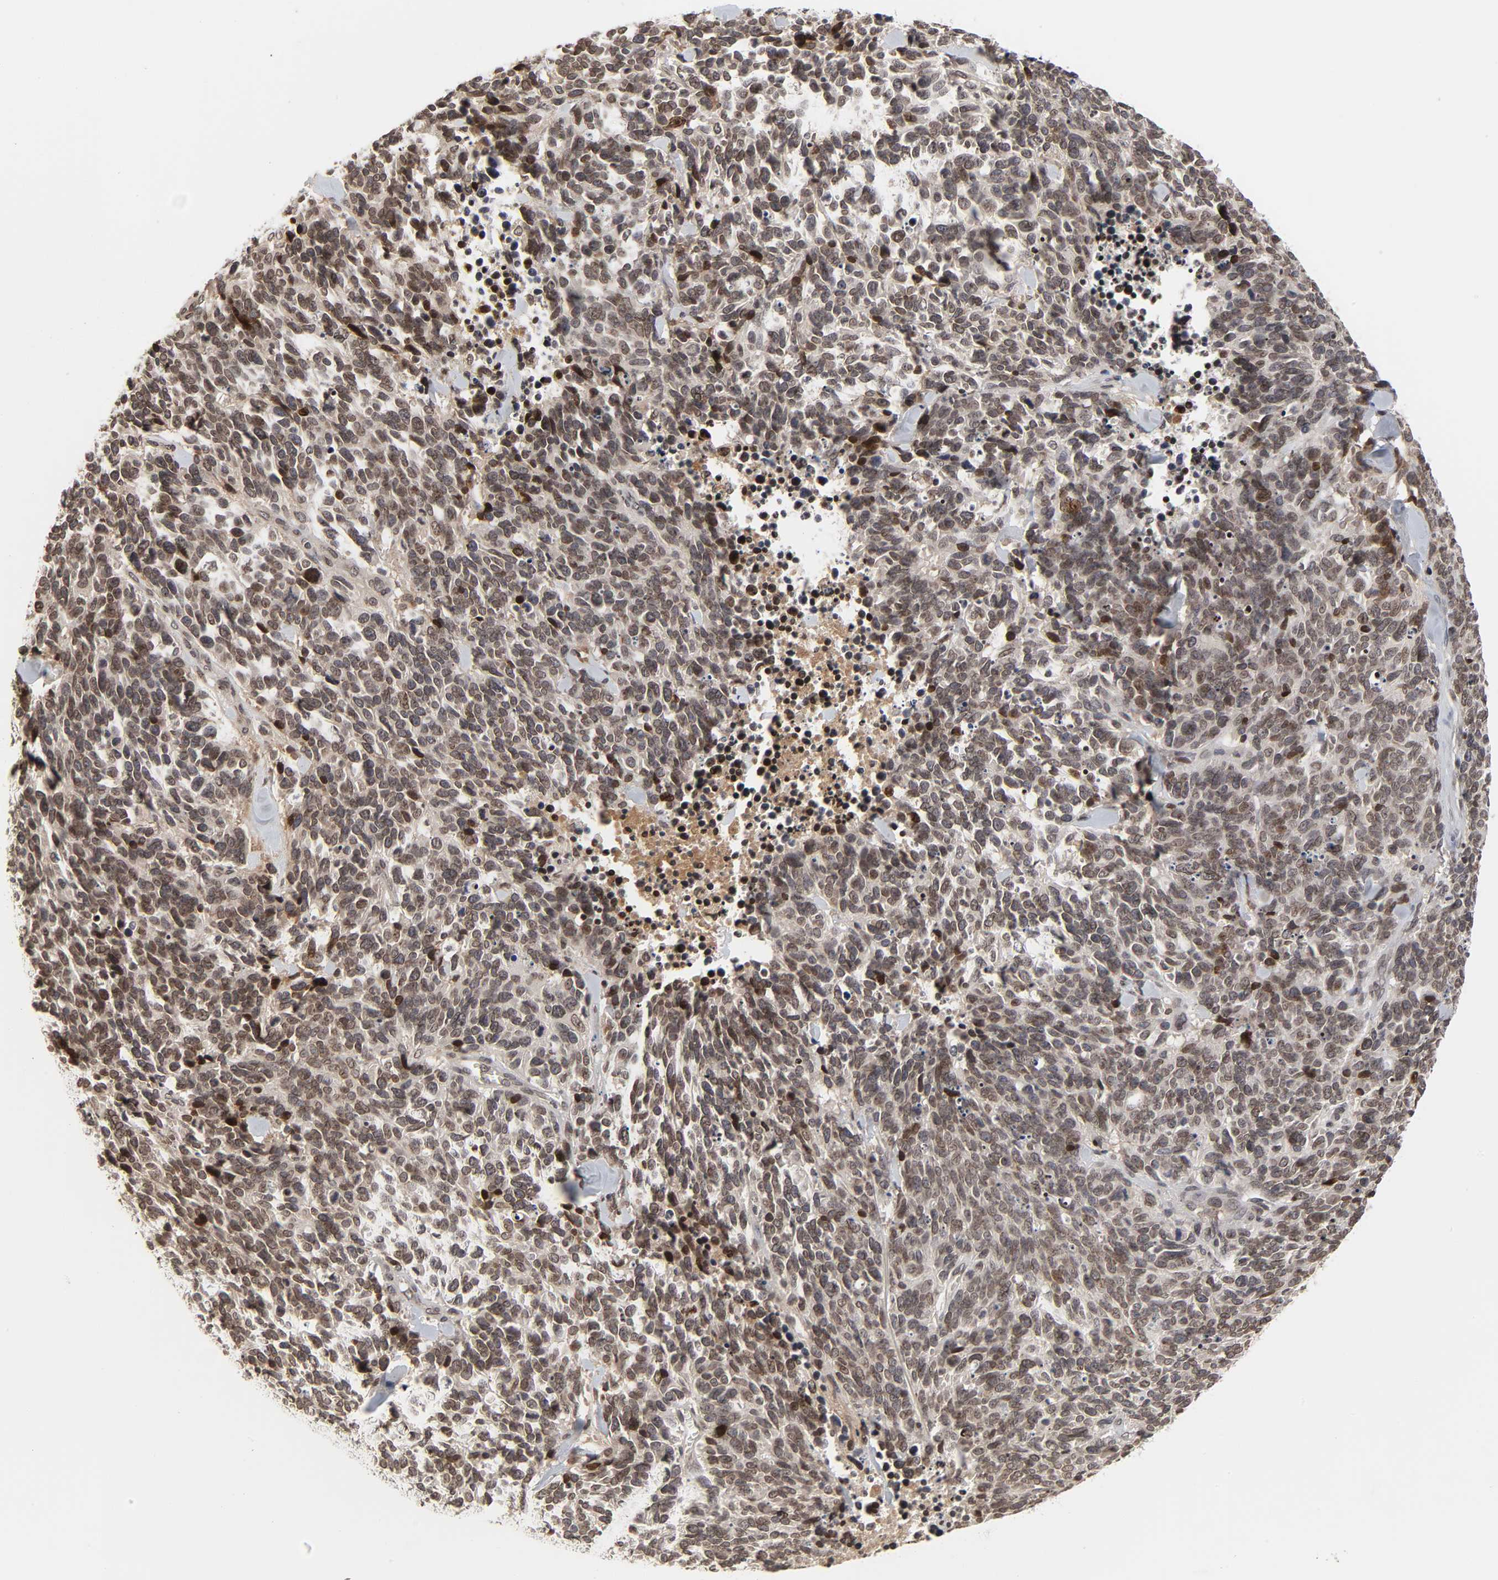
{"staining": {"intensity": "strong", "quantity": ">75%", "location": "cytoplasmic/membranous,nuclear"}, "tissue": "lung cancer", "cell_type": "Tumor cells", "image_type": "cancer", "snomed": [{"axis": "morphology", "description": "Neoplasm, malignant, NOS"}, {"axis": "topography", "description": "Lung"}], "caption": "Lung malignant neoplasm stained with DAB IHC displays high levels of strong cytoplasmic/membranous and nuclear positivity in about >75% of tumor cells. (DAB IHC, brown staining for protein, blue staining for nuclei).", "gene": "CPN2", "patient": {"sex": "female", "age": 58}}